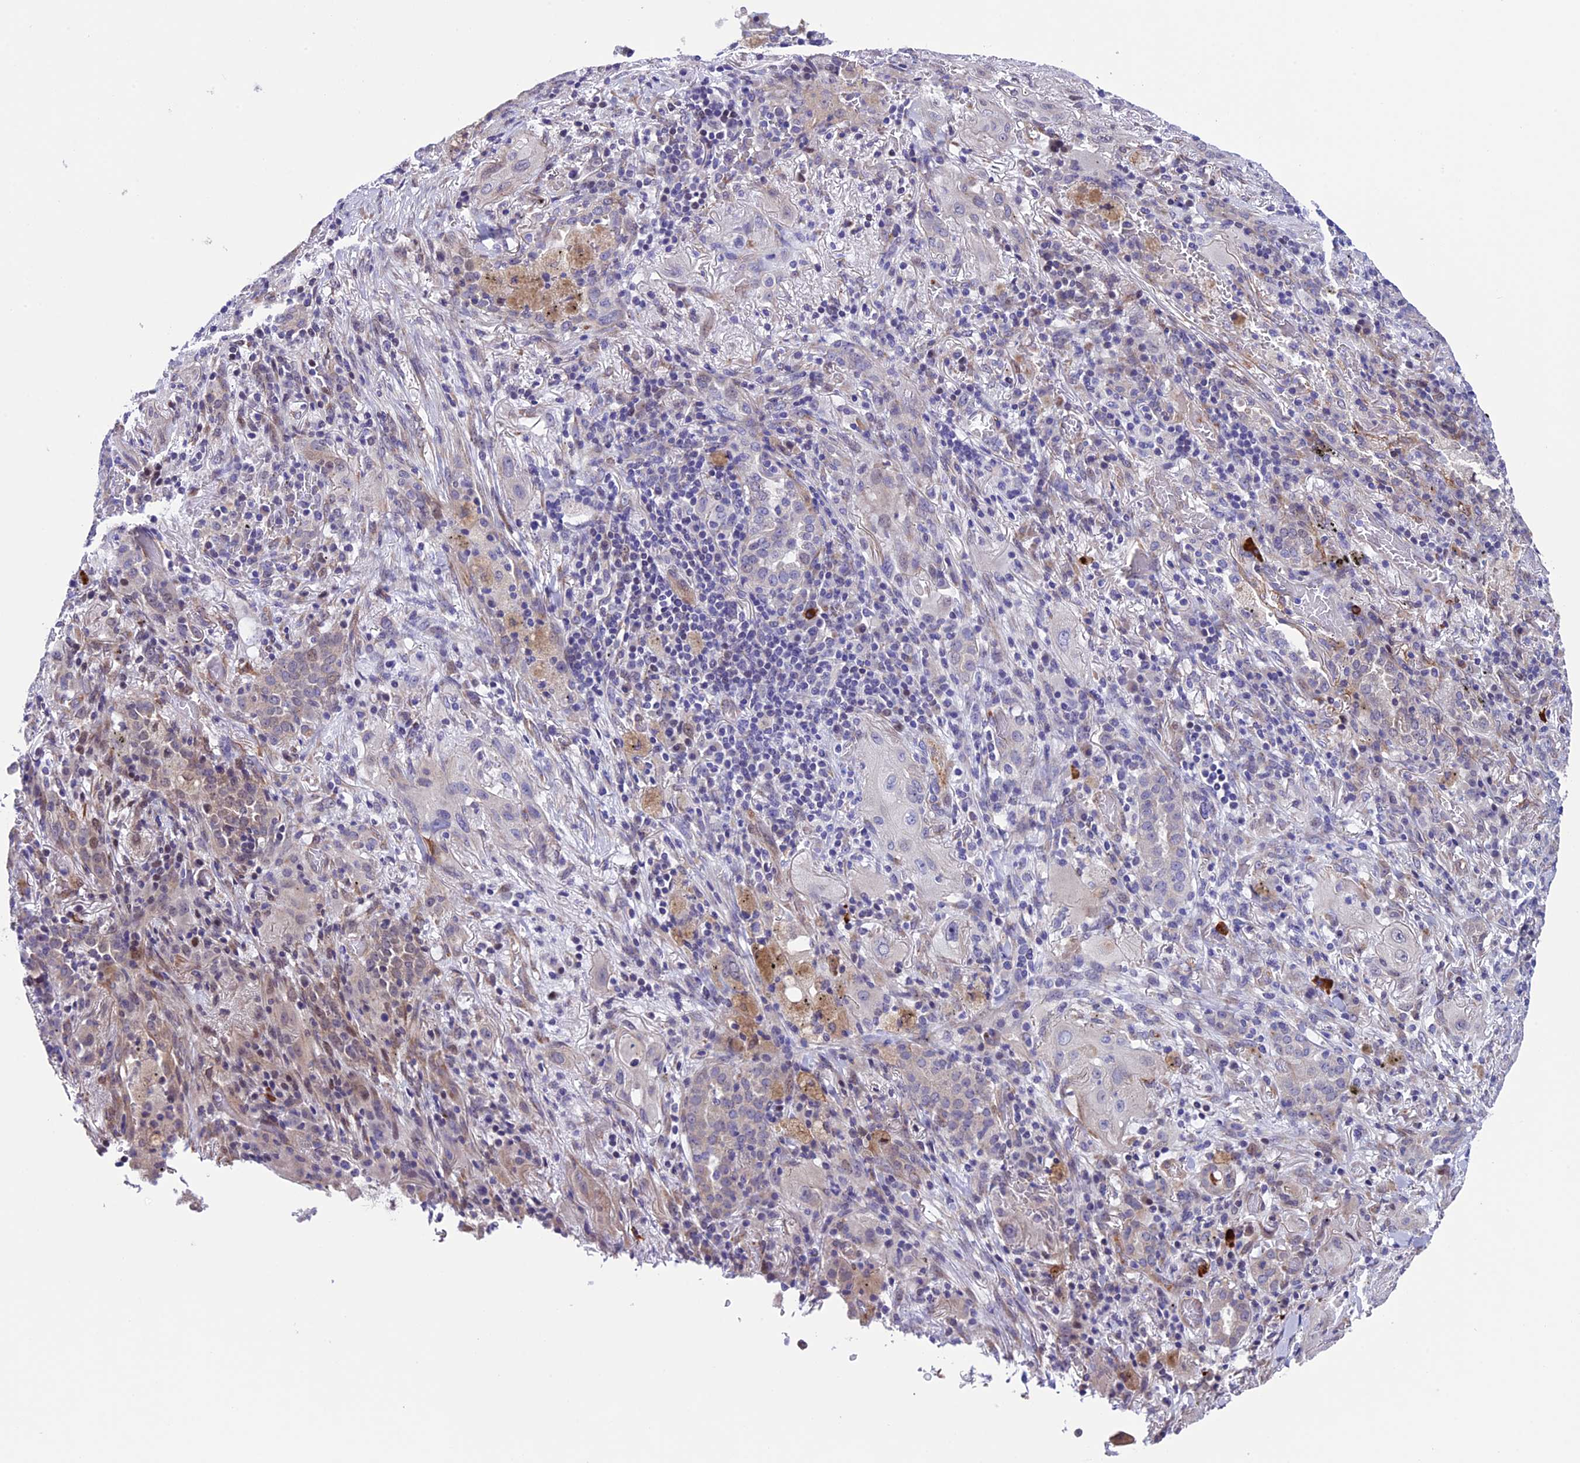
{"staining": {"intensity": "negative", "quantity": "none", "location": "none"}, "tissue": "lung cancer", "cell_type": "Tumor cells", "image_type": "cancer", "snomed": [{"axis": "morphology", "description": "Squamous cell carcinoma, NOS"}, {"axis": "topography", "description": "Lung"}], "caption": "Photomicrograph shows no significant protein expression in tumor cells of lung squamous cell carcinoma. Nuclei are stained in blue.", "gene": "TMEM171", "patient": {"sex": "female", "age": 47}}